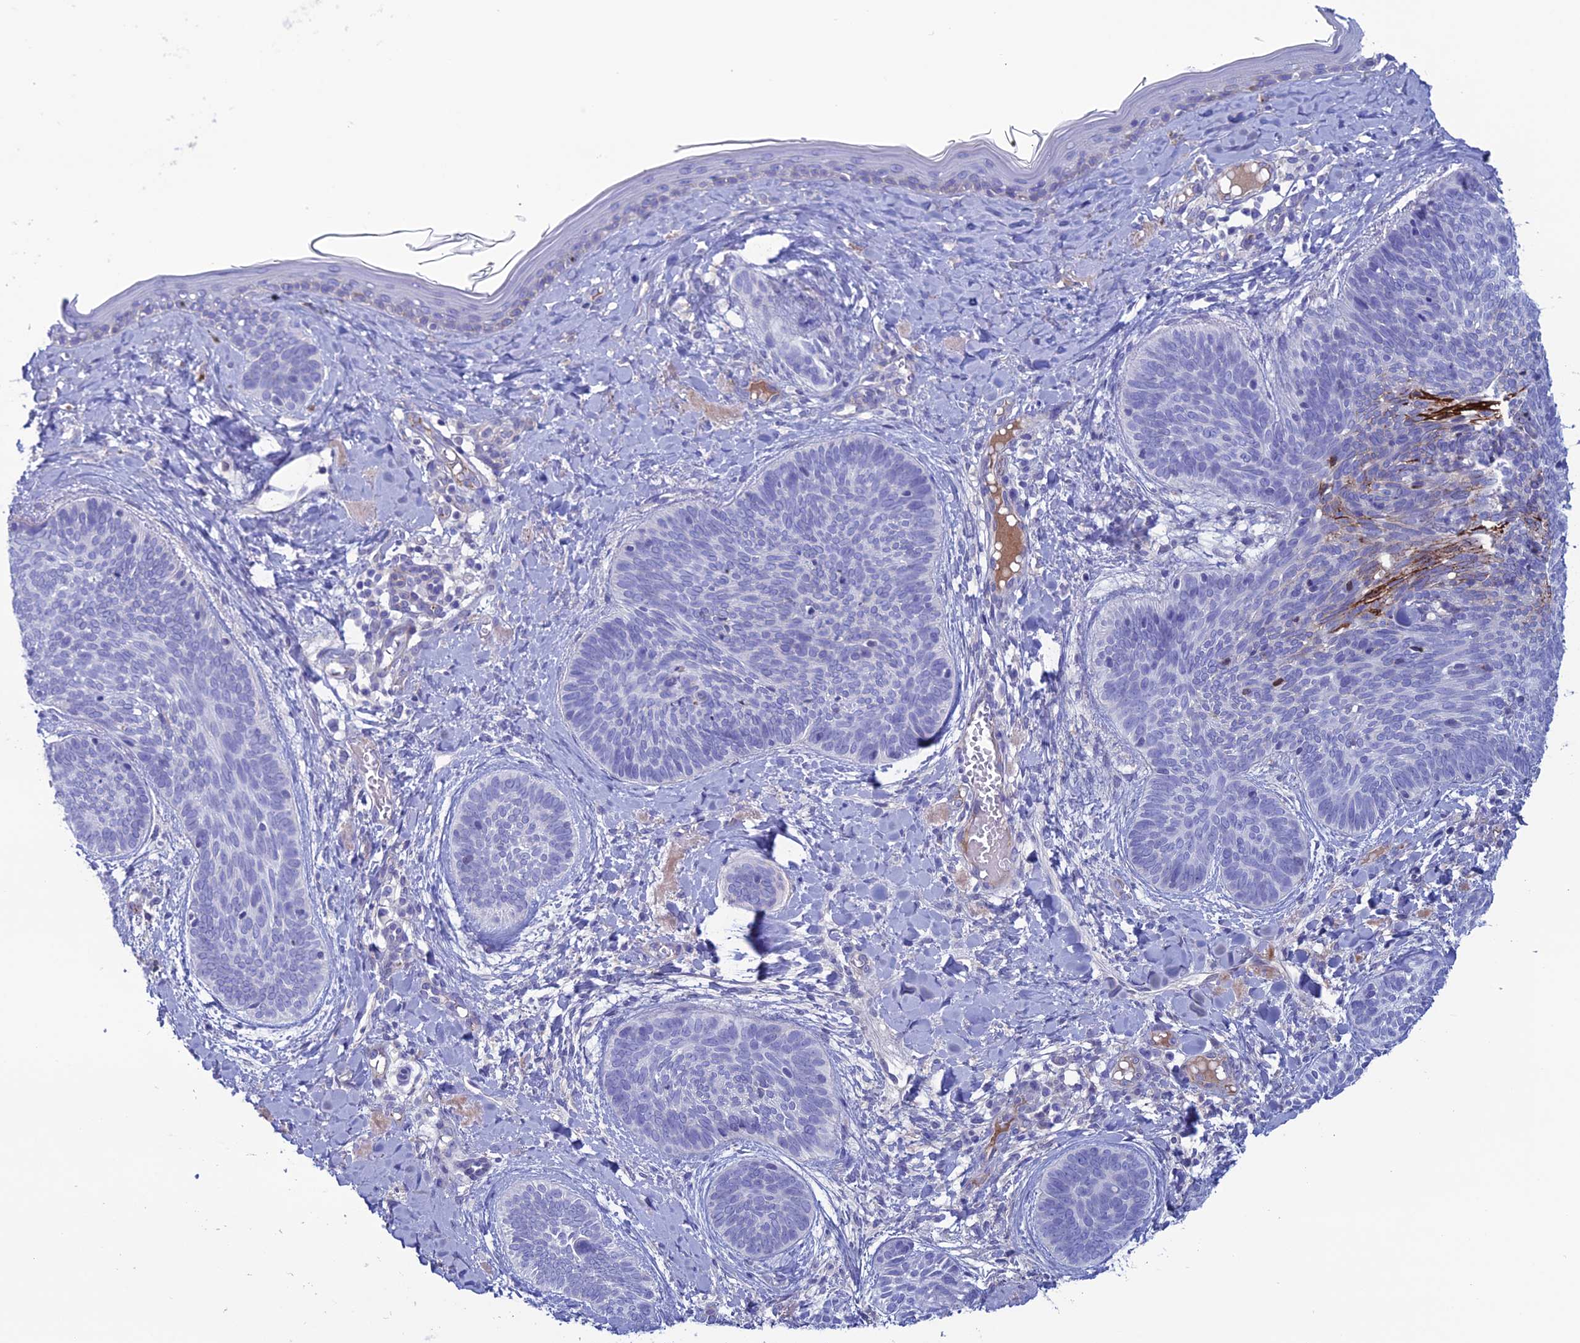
{"staining": {"intensity": "negative", "quantity": "none", "location": "none"}, "tissue": "skin cancer", "cell_type": "Tumor cells", "image_type": "cancer", "snomed": [{"axis": "morphology", "description": "Basal cell carcinoma"}, {"axis": "topography", "description": "Skin"}], "caption": "IHC of skin cancer reveals no staining in tumor cells.", "gene": "CDC42EP5", "patient": {"sex": "female", "age": 81}}